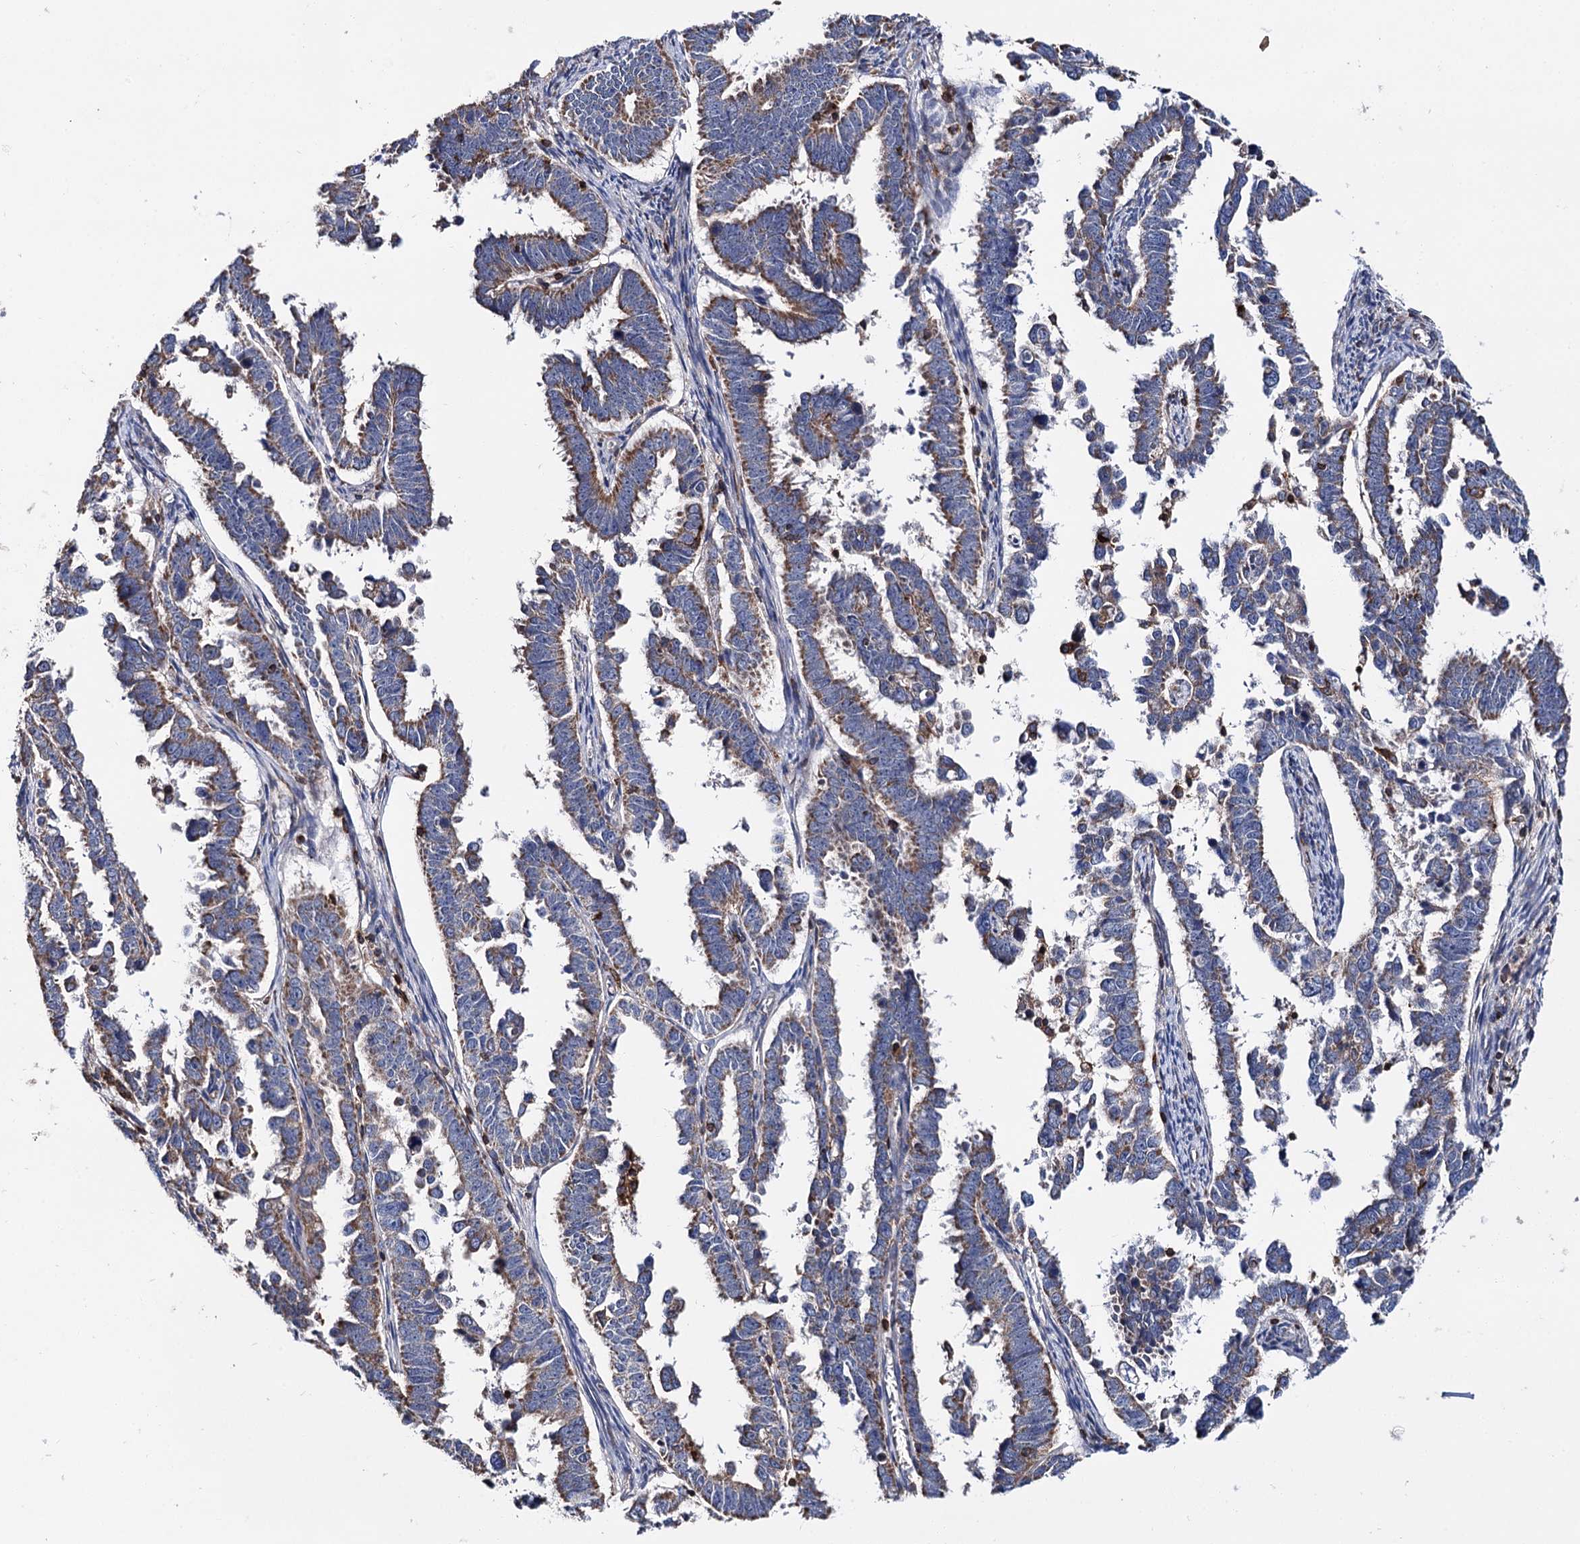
{"staining": {"intensity": "moderate", "quantity": ">75%", "location": "cytoplasmic/membranous"}, "tissue": "endometrial cancer", "cell_type": "Tumor cells", "image_type": "cancer", "snomed": [{"axis": "morphology", "description": "Adenocarcinoma, NOS"}, {"axis": "topography", "description": "Endometrium"}], "caption": "An immunohistochemistry (IHC) photomicrograph of tumor tissue is shown. Protein staining in brown highlights moderate cytoplasmic/membranous positivity in endometrial adenocarcinoma within tumor cells. (Brightfield microscopy of DAB IHC at high magnification).", "gene": "UBASH3B", "patient": {"sex": "female", "age": 75}}